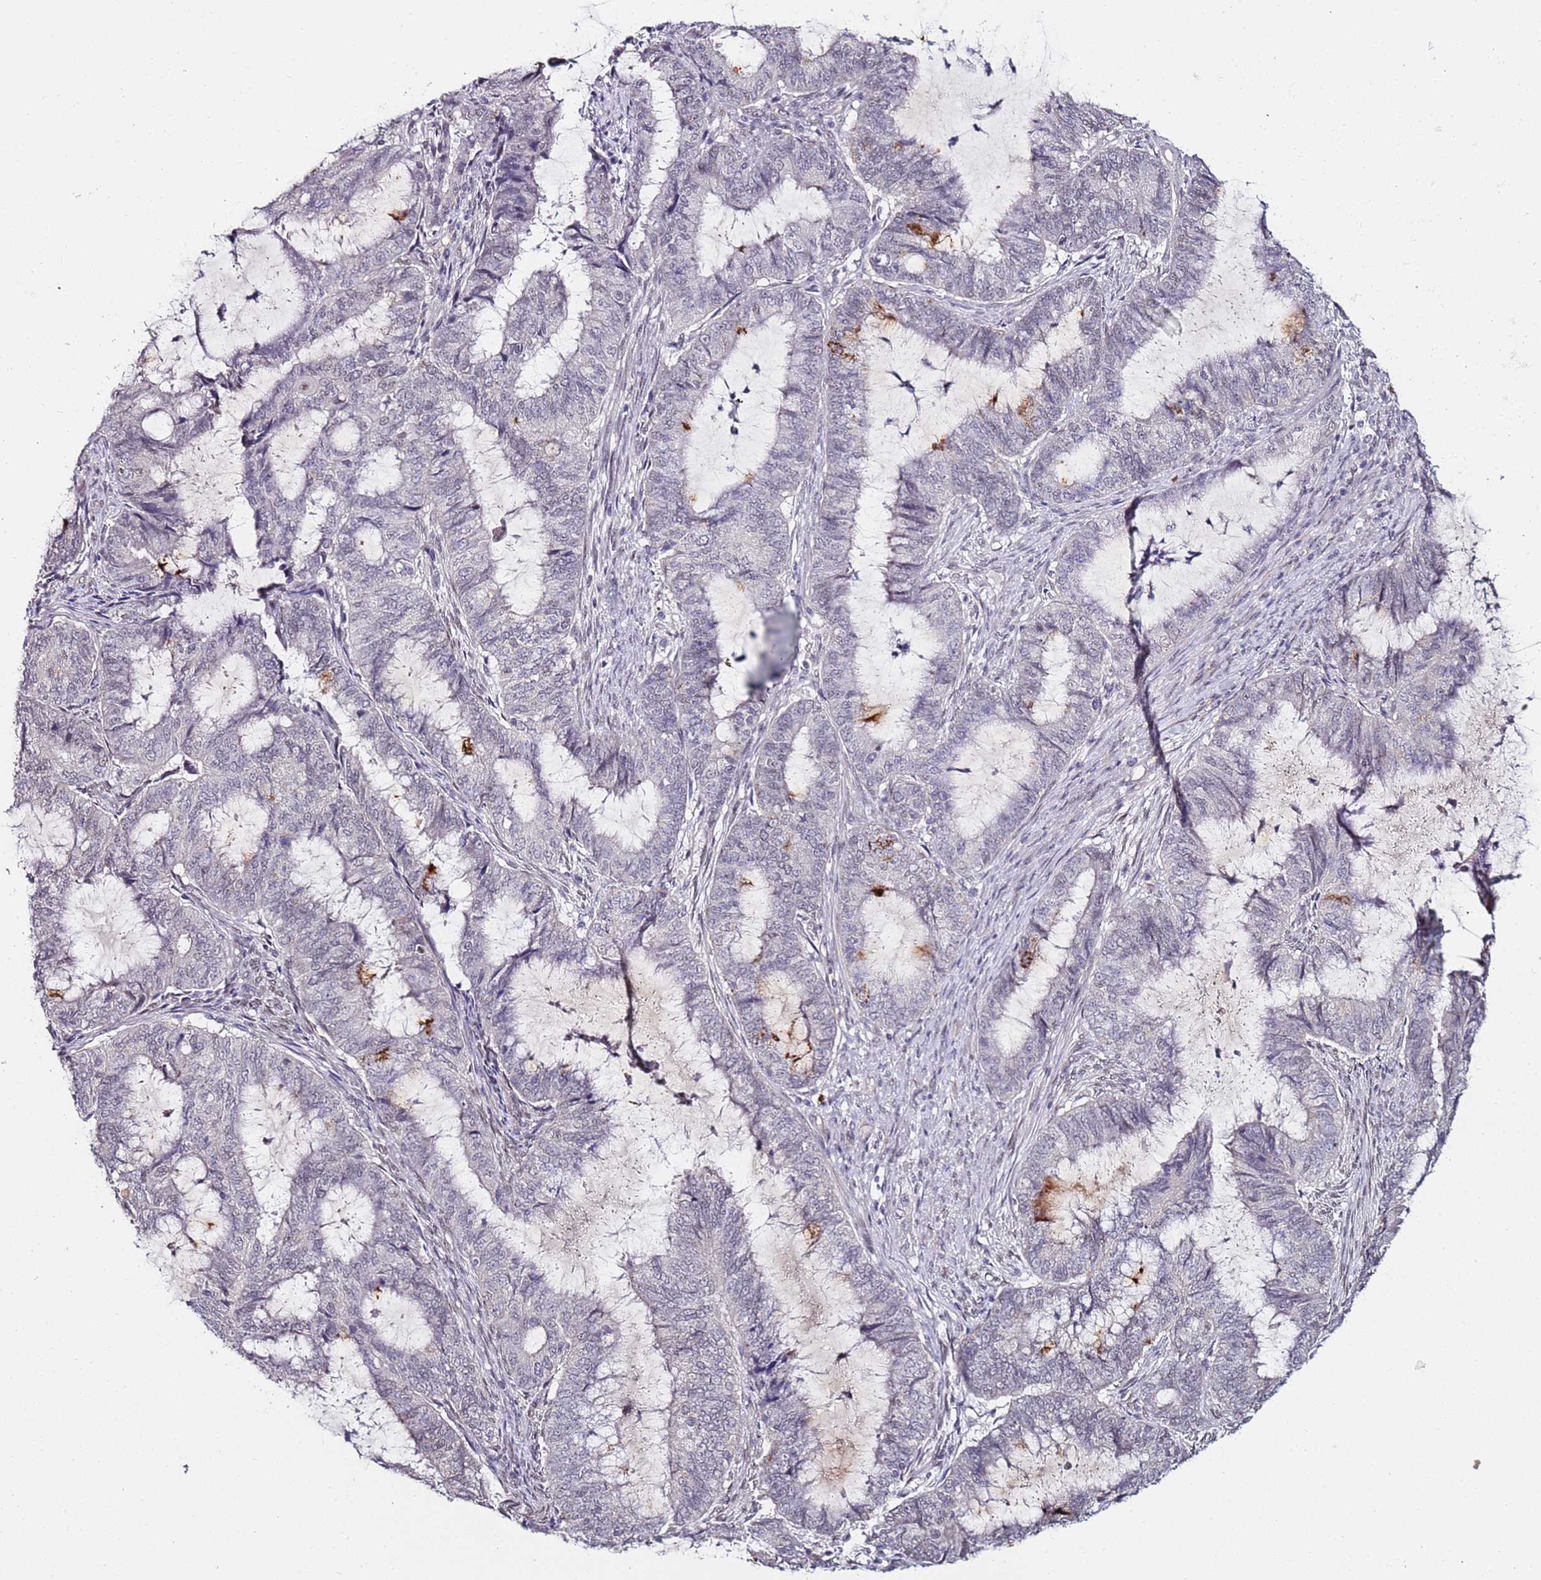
{"staining": {"intensity": "weak", "quantity": "<25%", "location": "nuclear"}, "tissue": "endometrial cancer", "cell_type": "Tumor cells", "image_type": "cancer", "snomed": [{"axis": "morphology", "description": "Adenocarcinoma, NOS"}, {"axis": "topography", "description": "Endometrium"}], "caption": "The image exhibits no significant positivity in tumor cells of endometrial cancer. (DAB IHC visualized using brightfield microscopy, high magnification).", "gene": "DUSP28", "patient": {"sex": "female", "age": 51}}